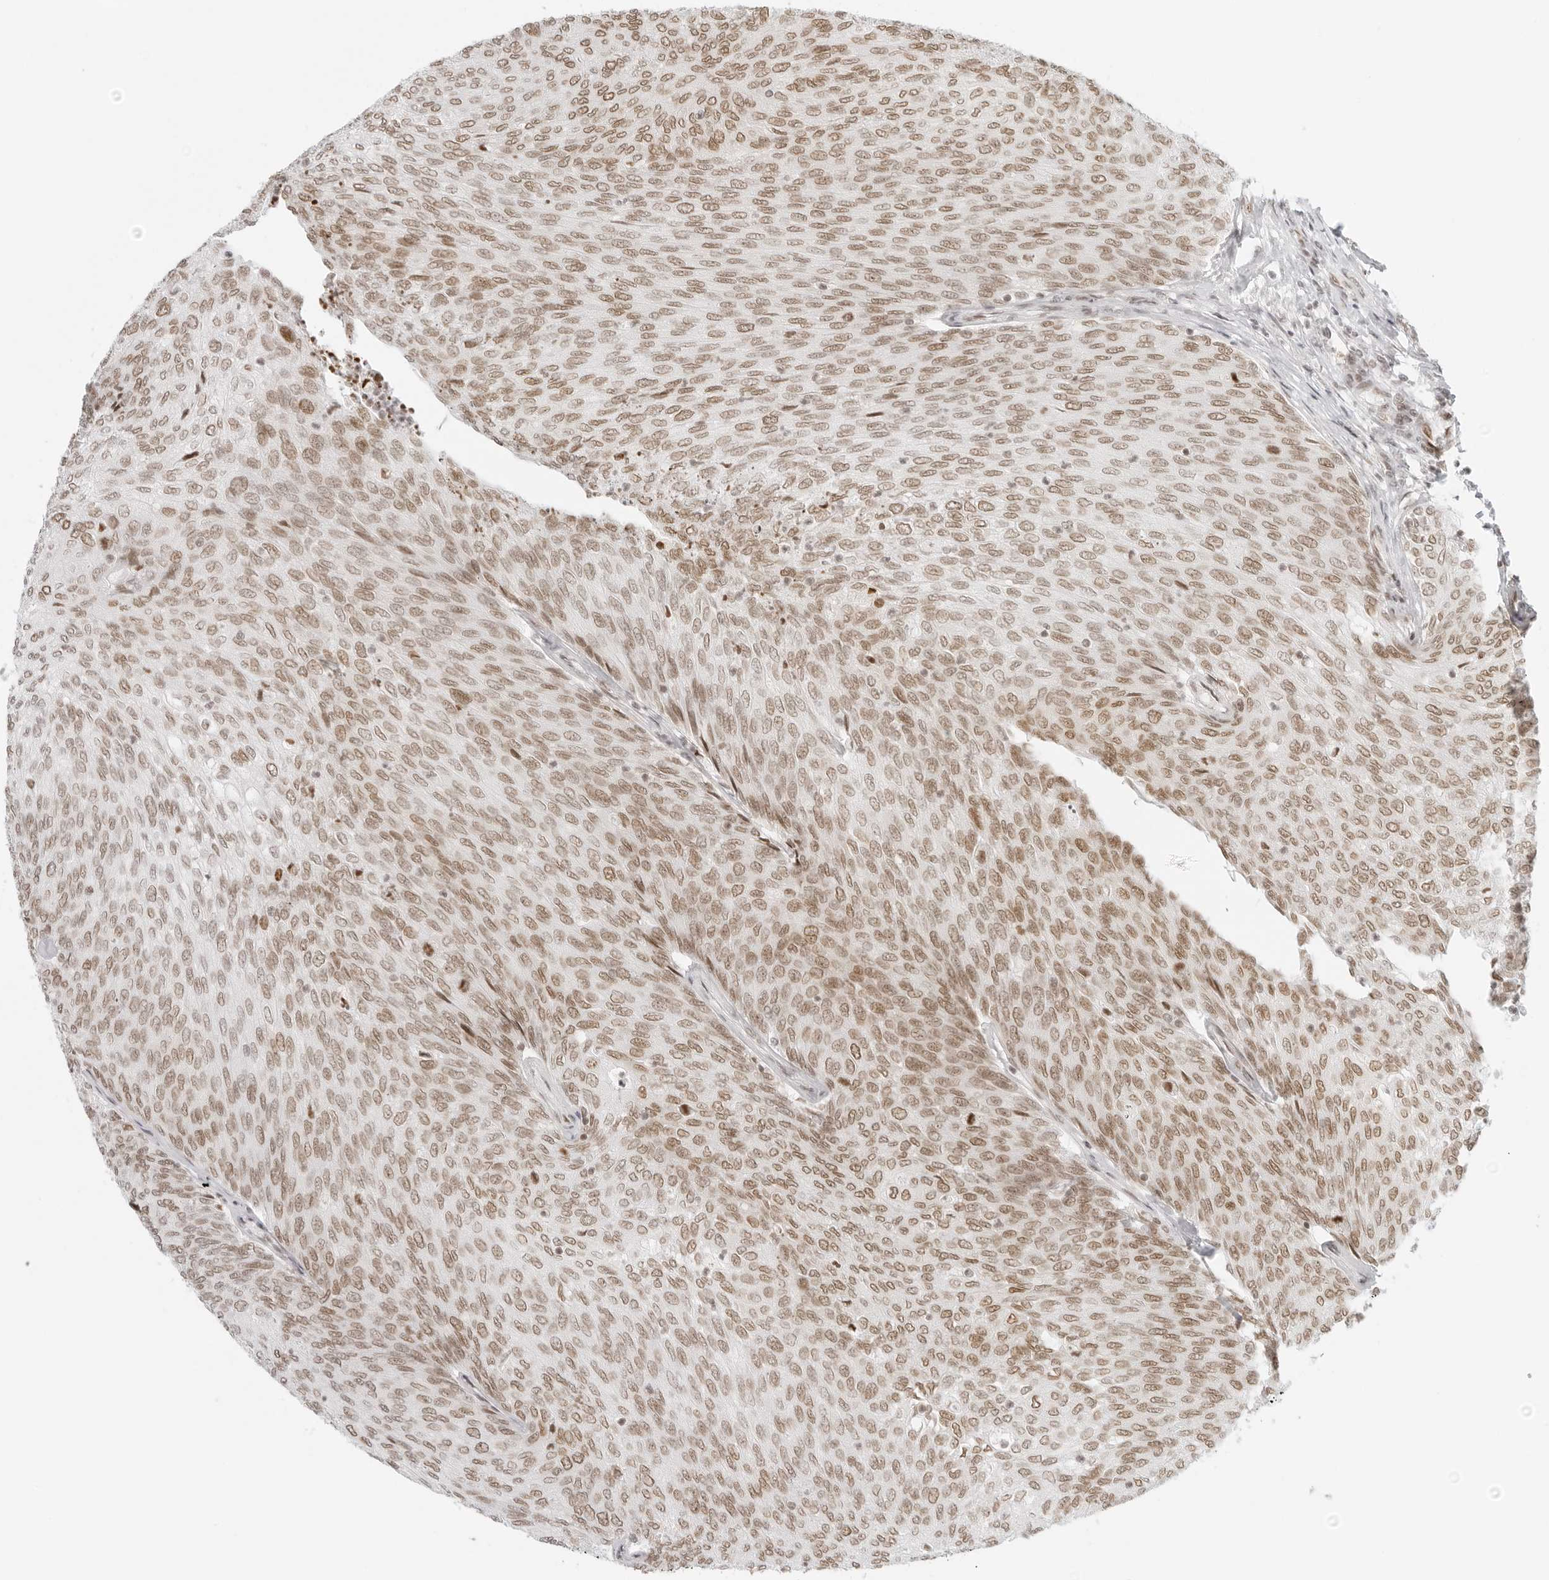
{"staining": {"intensity": "moderate", "quantity": ">75%", "location": "nuclear"}, "tissue": "urothelial cancer", "cell_type": "Tumor cells", "image_type": "cancer", "snomed": [{"axis": "morphology", "description": "Urothelial carcinoma, Low grade"}, {"axis": "topography", "description": "Urinary bladder"}], "caption": "This micrograph exhibits immunohistochemistry staining of human urothelial cancer, with medium moderate nuclear staining in about >75% of tumor cells.", "gene": "RCC1", "patient": {"sex": "female", "age": 79}}